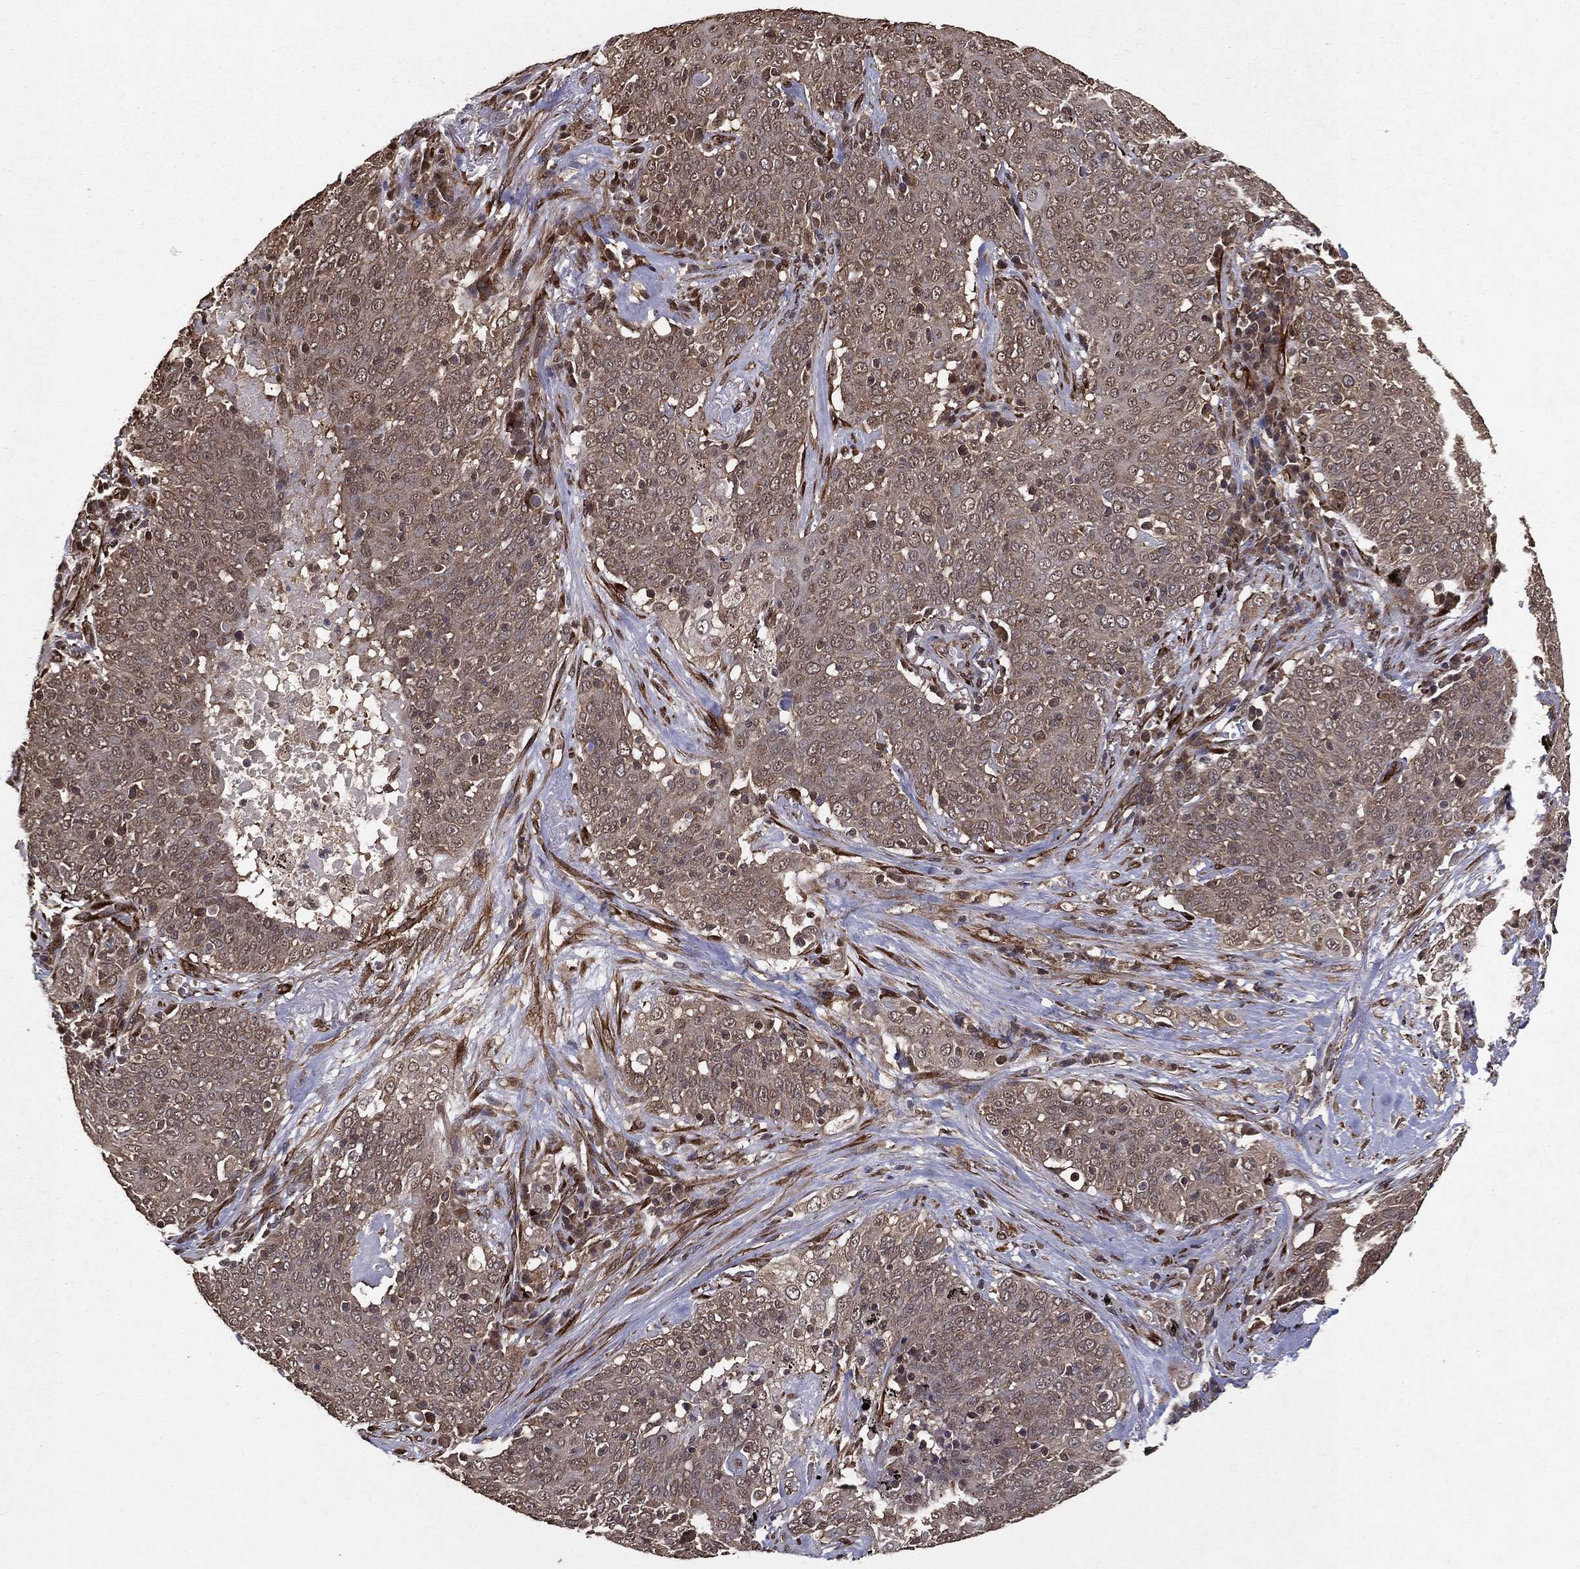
{"staining": {"intensity": "negative", "quantity": "none", "location": "none"}, "tissue": "lung cancer", "cell_type": "Tumor cells", "image_type": "cancer", "snomed": [{"axis": "morphology", "description": "Squamous cell carcinoma, NOS"}, {"axis": "topography", "description": "Lung"}], "caption": "Human lung squamous cell carcinoma stained for a protein using IHC reveals no staining in tumor cells.", "gene": "CERS2", "patient": {"sex": "male", "age": 82}}